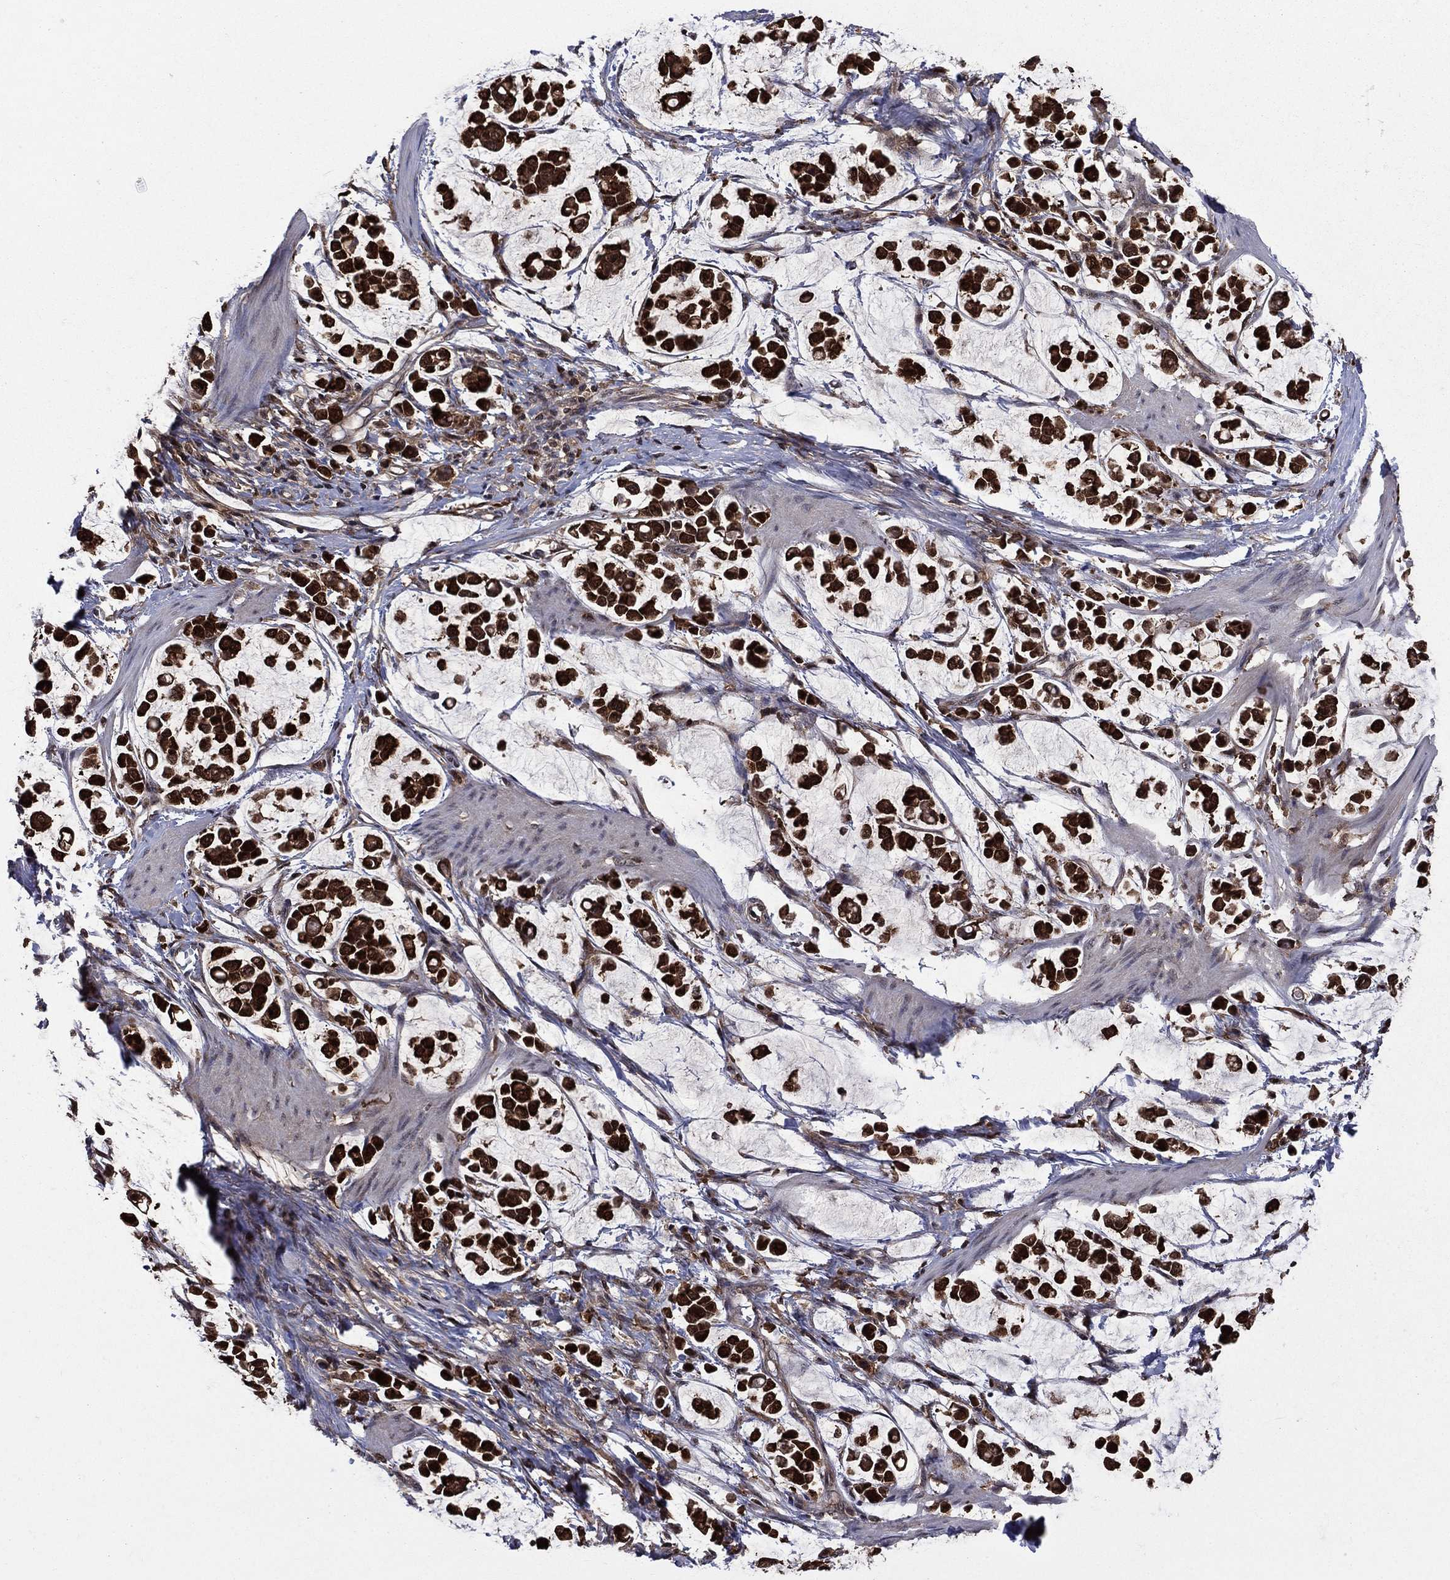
{"staining": {"intensity": "strong", "quantity": ">75%", "location": "cytoplasmic/membranous"}, "tissue": "stomach cancer", "cell_type": "Tumor cells", "image_type": "cancer", "snomed": [{"axis": "morphology", "description": "Adenocarcinoma, NOS"}, {"axis": "topography", "description": "Stomach"}], "caption": "Immunohistochemical staining of stomach cancer (adenocarcinoma) demonstrates strong cytoplasmic/membranous protein staining in approximately >75% of tumor cells.", "gene": "CACYBP", "patient": {"sex": "male", "age": 82}}